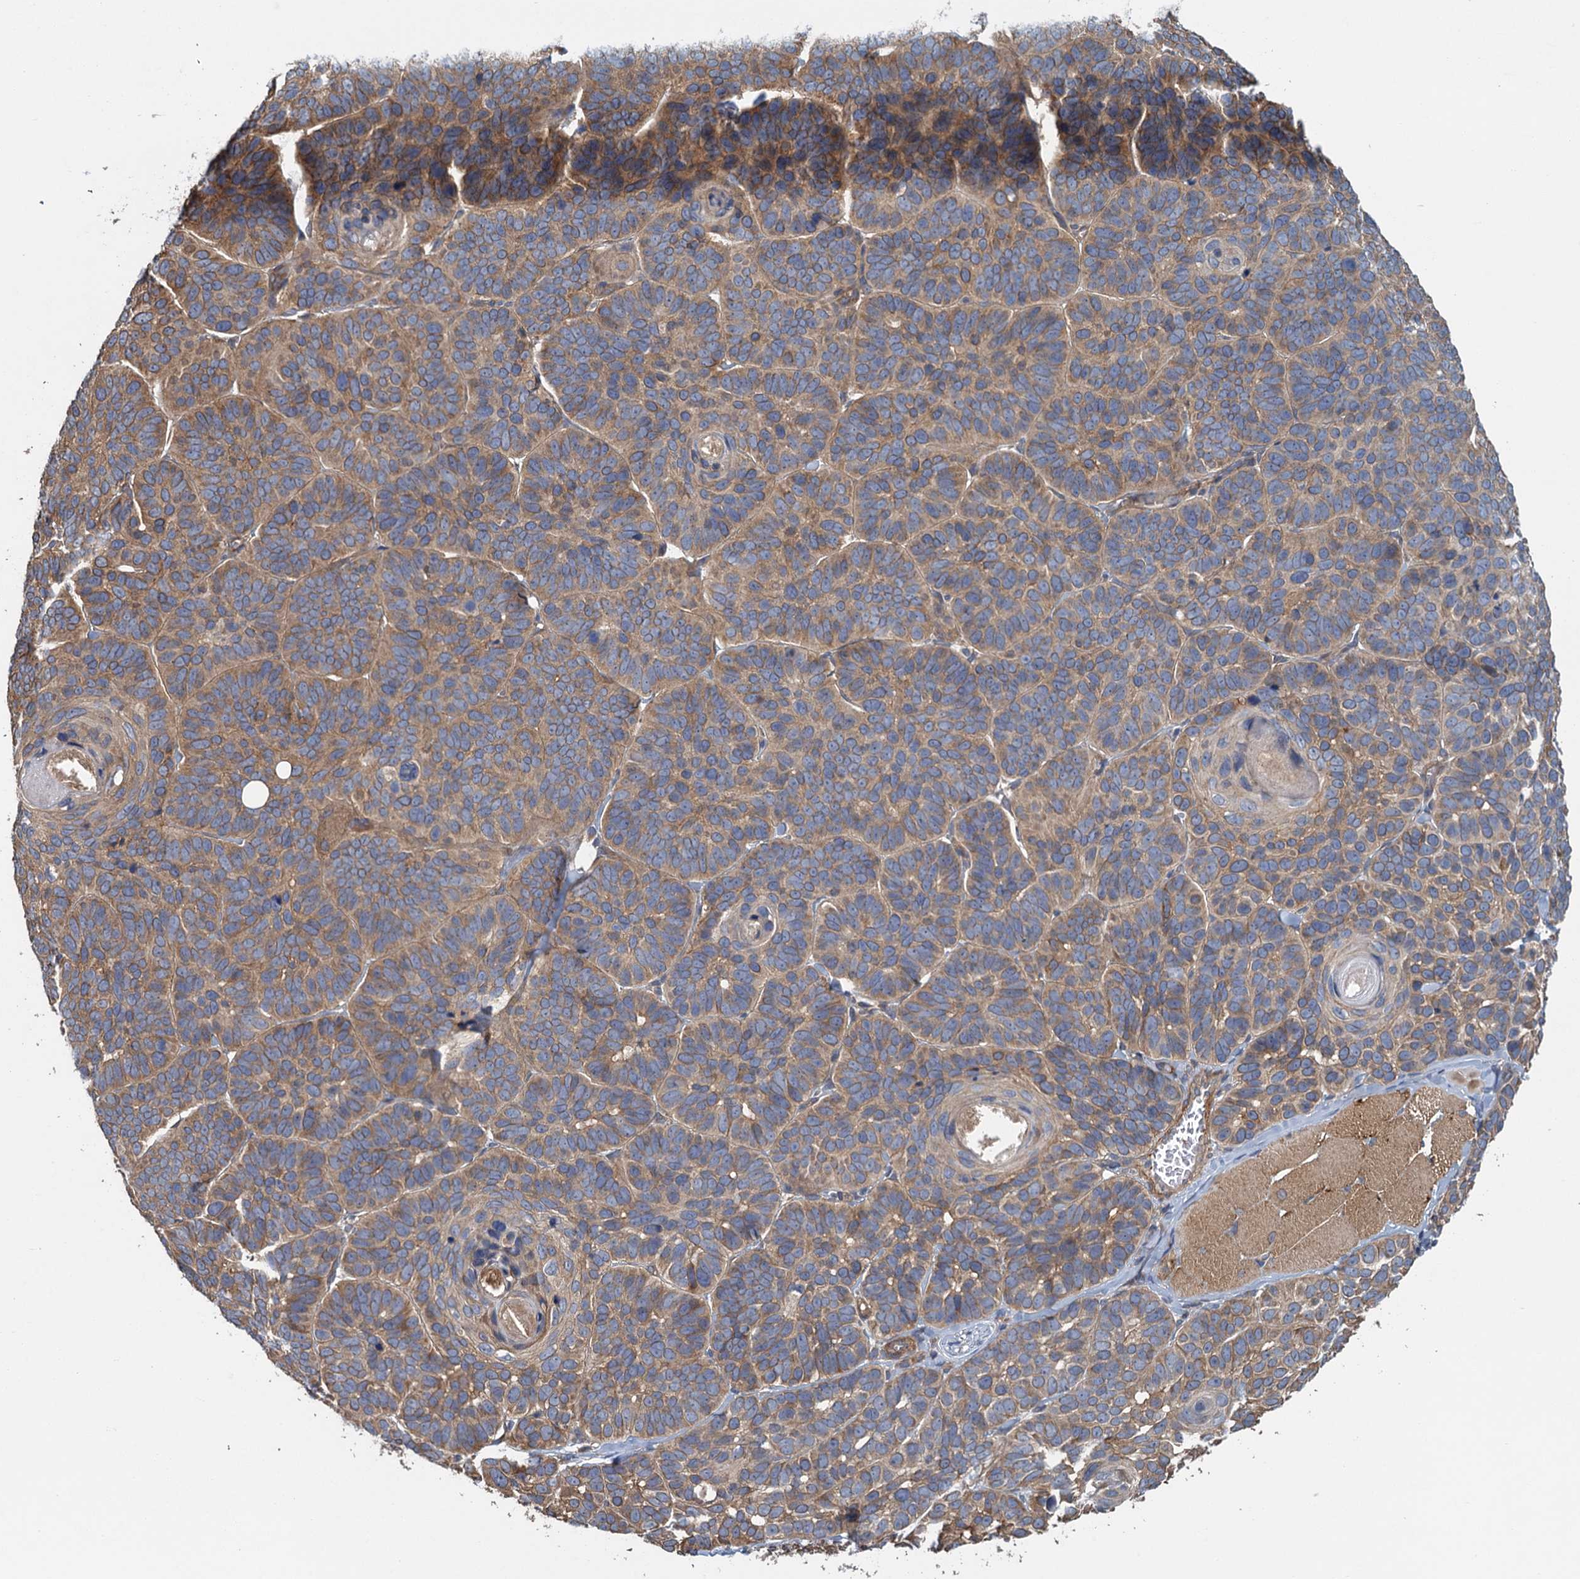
{"staining": {"intensity": "moderate", "quantity": ">75%", "location": "cytoplasmic/membranous"}, "tissue": "skin cancer", "cell_type": "Tumor cells", "image_type": "cancer", "snomed": [{"axis": "morphology", "description": "Basal cell carcinoma"}, {"axis": "topography", "description": "Skin"}], "caption": "IHC (DAB (3,3'-diaminobenzidine)) staining of human skin cancer (basal cell carcinoma) demonstrates moderate cytoplasmic/membranous protein staining in approximately >75% of tumor cells.", "gene": "MEAK7", "patient": {"sex": "male", "age": 62}}